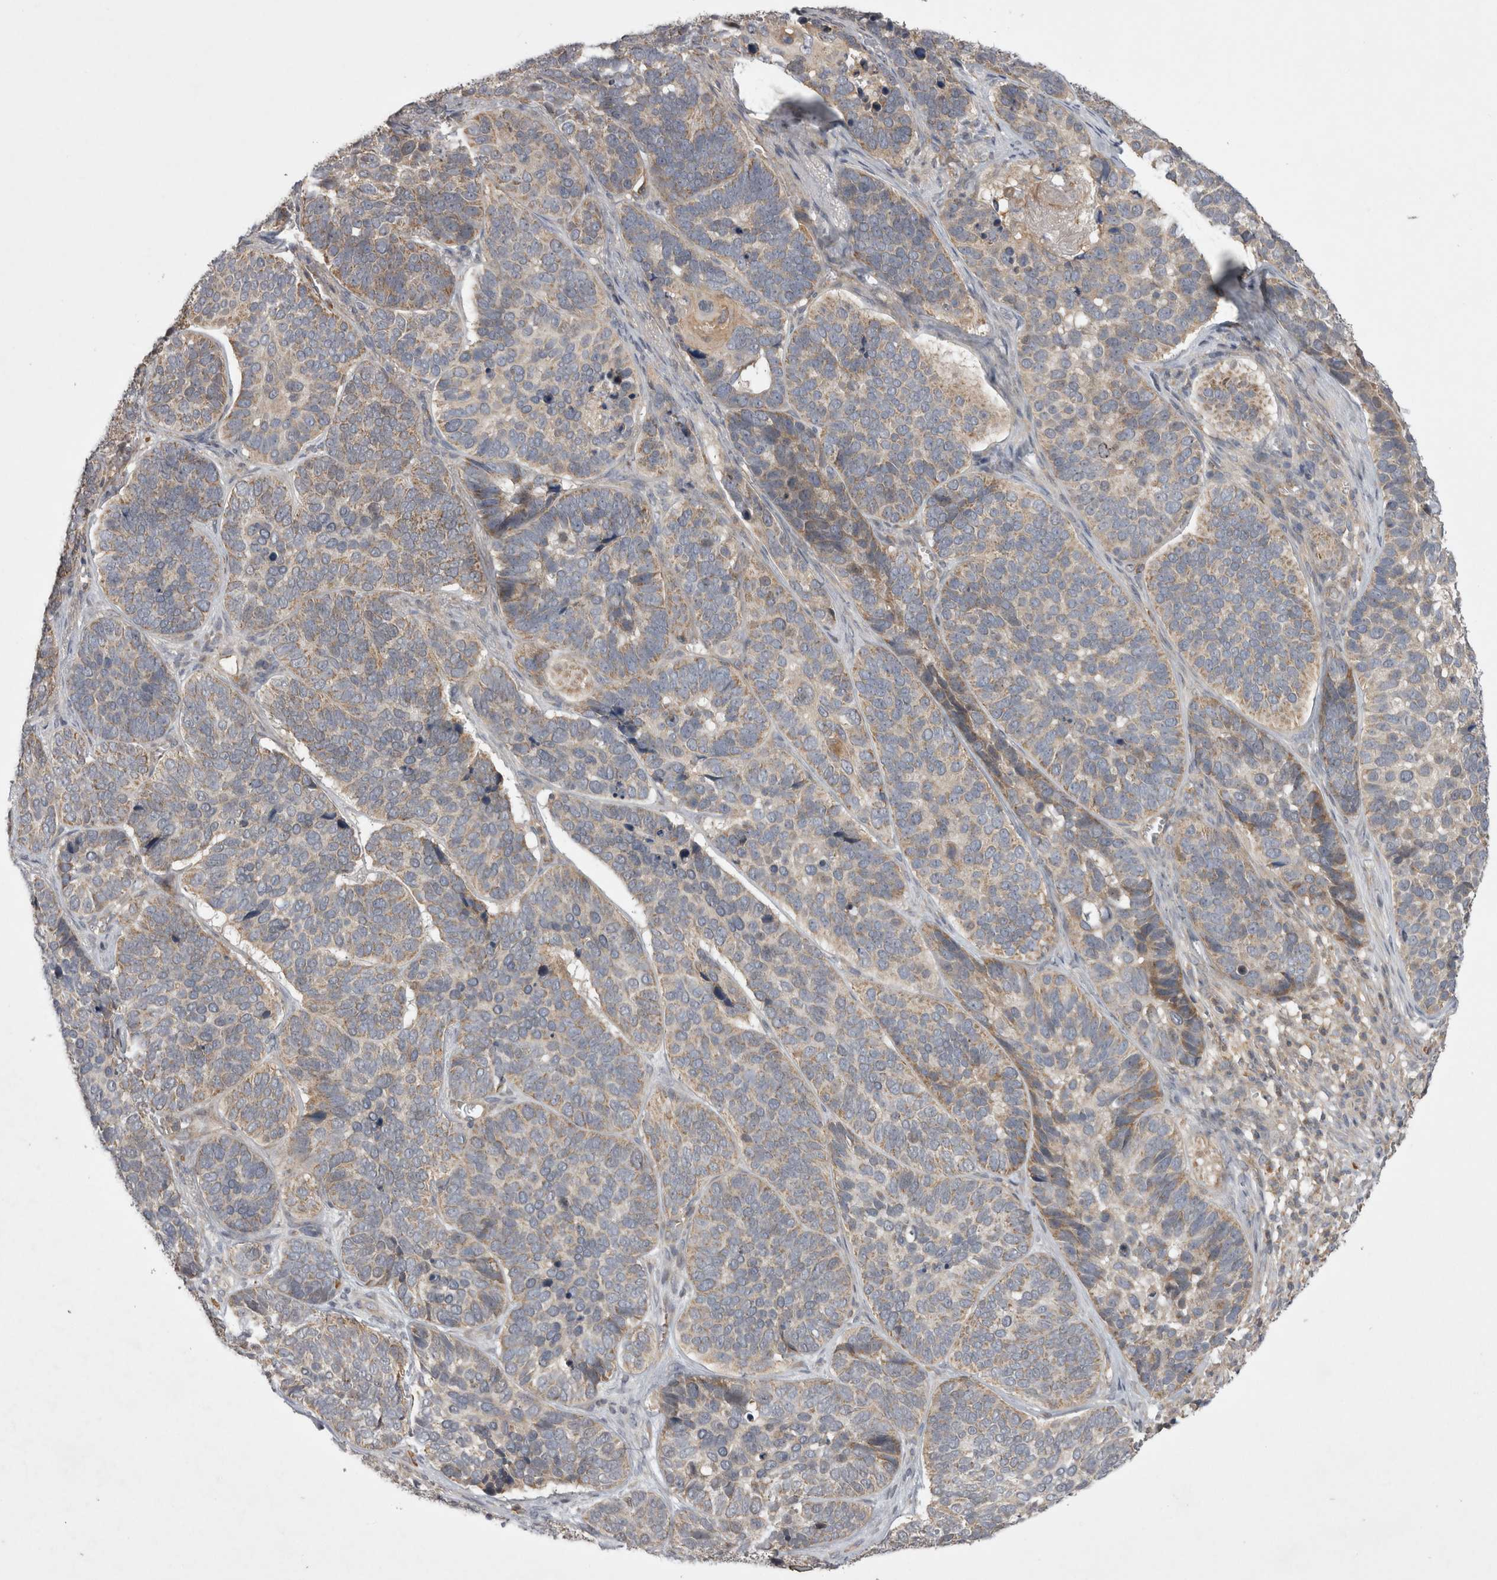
{"staining": {"intensity": "weak", "quantity": "25%-75%", "location": "cytoplasmic/membranous"}, "tissue": "skin cancer", "cell_type": "Tumor cells", "image_type": "cancer", "snomed": [{"axis": "morphology", "description": "Basal cell carcinoma"}, {"axis": "topography", "description": "Skin"}], "caption": "Protein staining of skin cancer (basal cell carcinoma) tissue displays weak cytoplasmic/membranous positivity in about 25%-75% of tumor cells.", "gene": "TSPOAP1", "patient": {"sex": "male", "age": 62}}